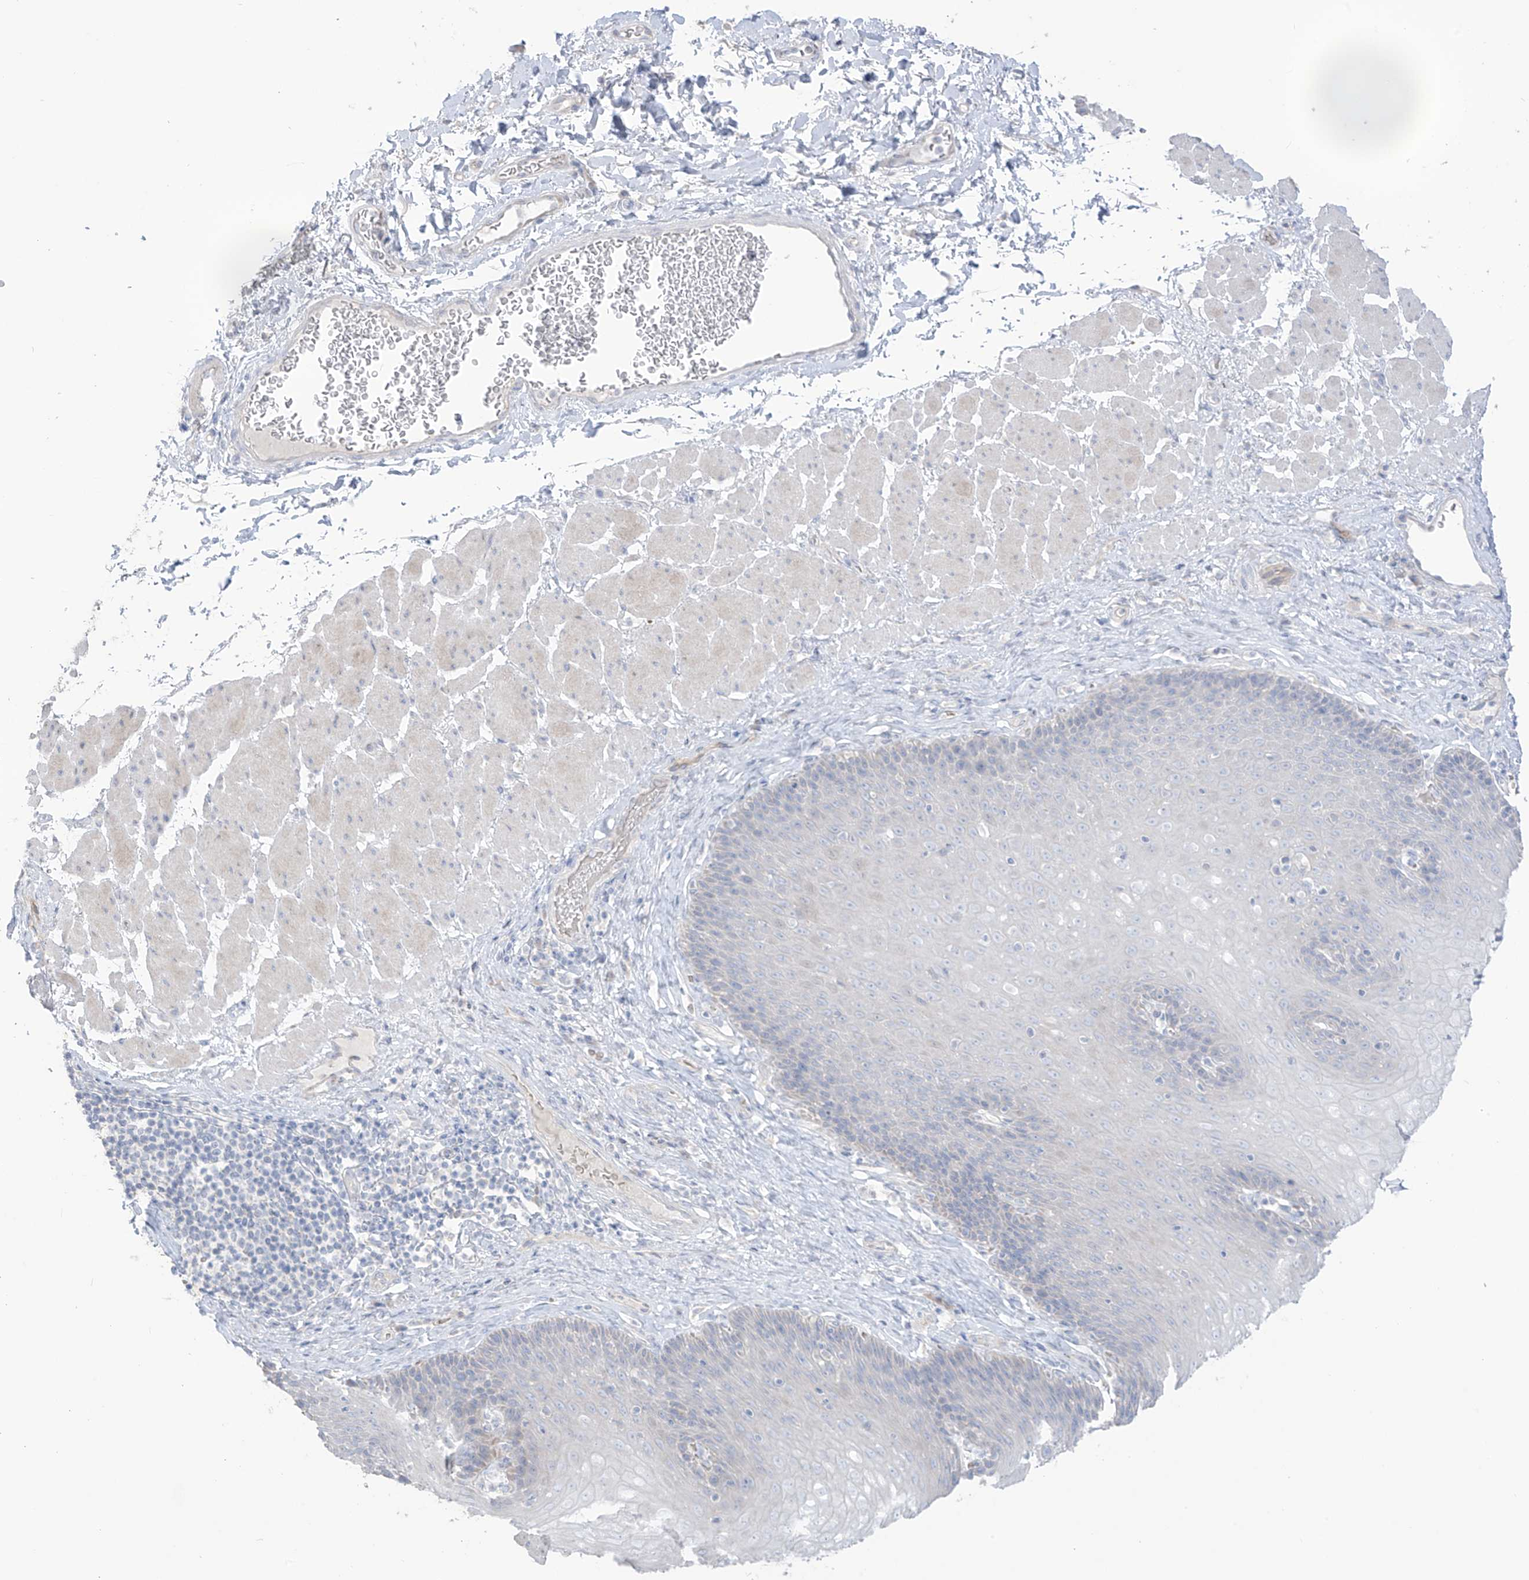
{"staining": {"intensity": "negative", "quantity": "none", "location": "none"}, "tissue": "esophagus", "cell_type": "Squamous epithelial cells", "image_type": "normal", "snomed": [{"axis": "morphology", "description": "Normal tissue, NOS"}, {"axis": "topography", "description": "Esophagus"}], "caption": "High power microscopy photomicrograph of an immunohistochemistry histopathology image of normal esophagus, revealing no significant expression in squamous epithelial cells. (Immunohistochemistry, brightfield microscopy, high magnification).", "gene": "ASPRV1", "patient": {"sex": "female", "age": 66}}